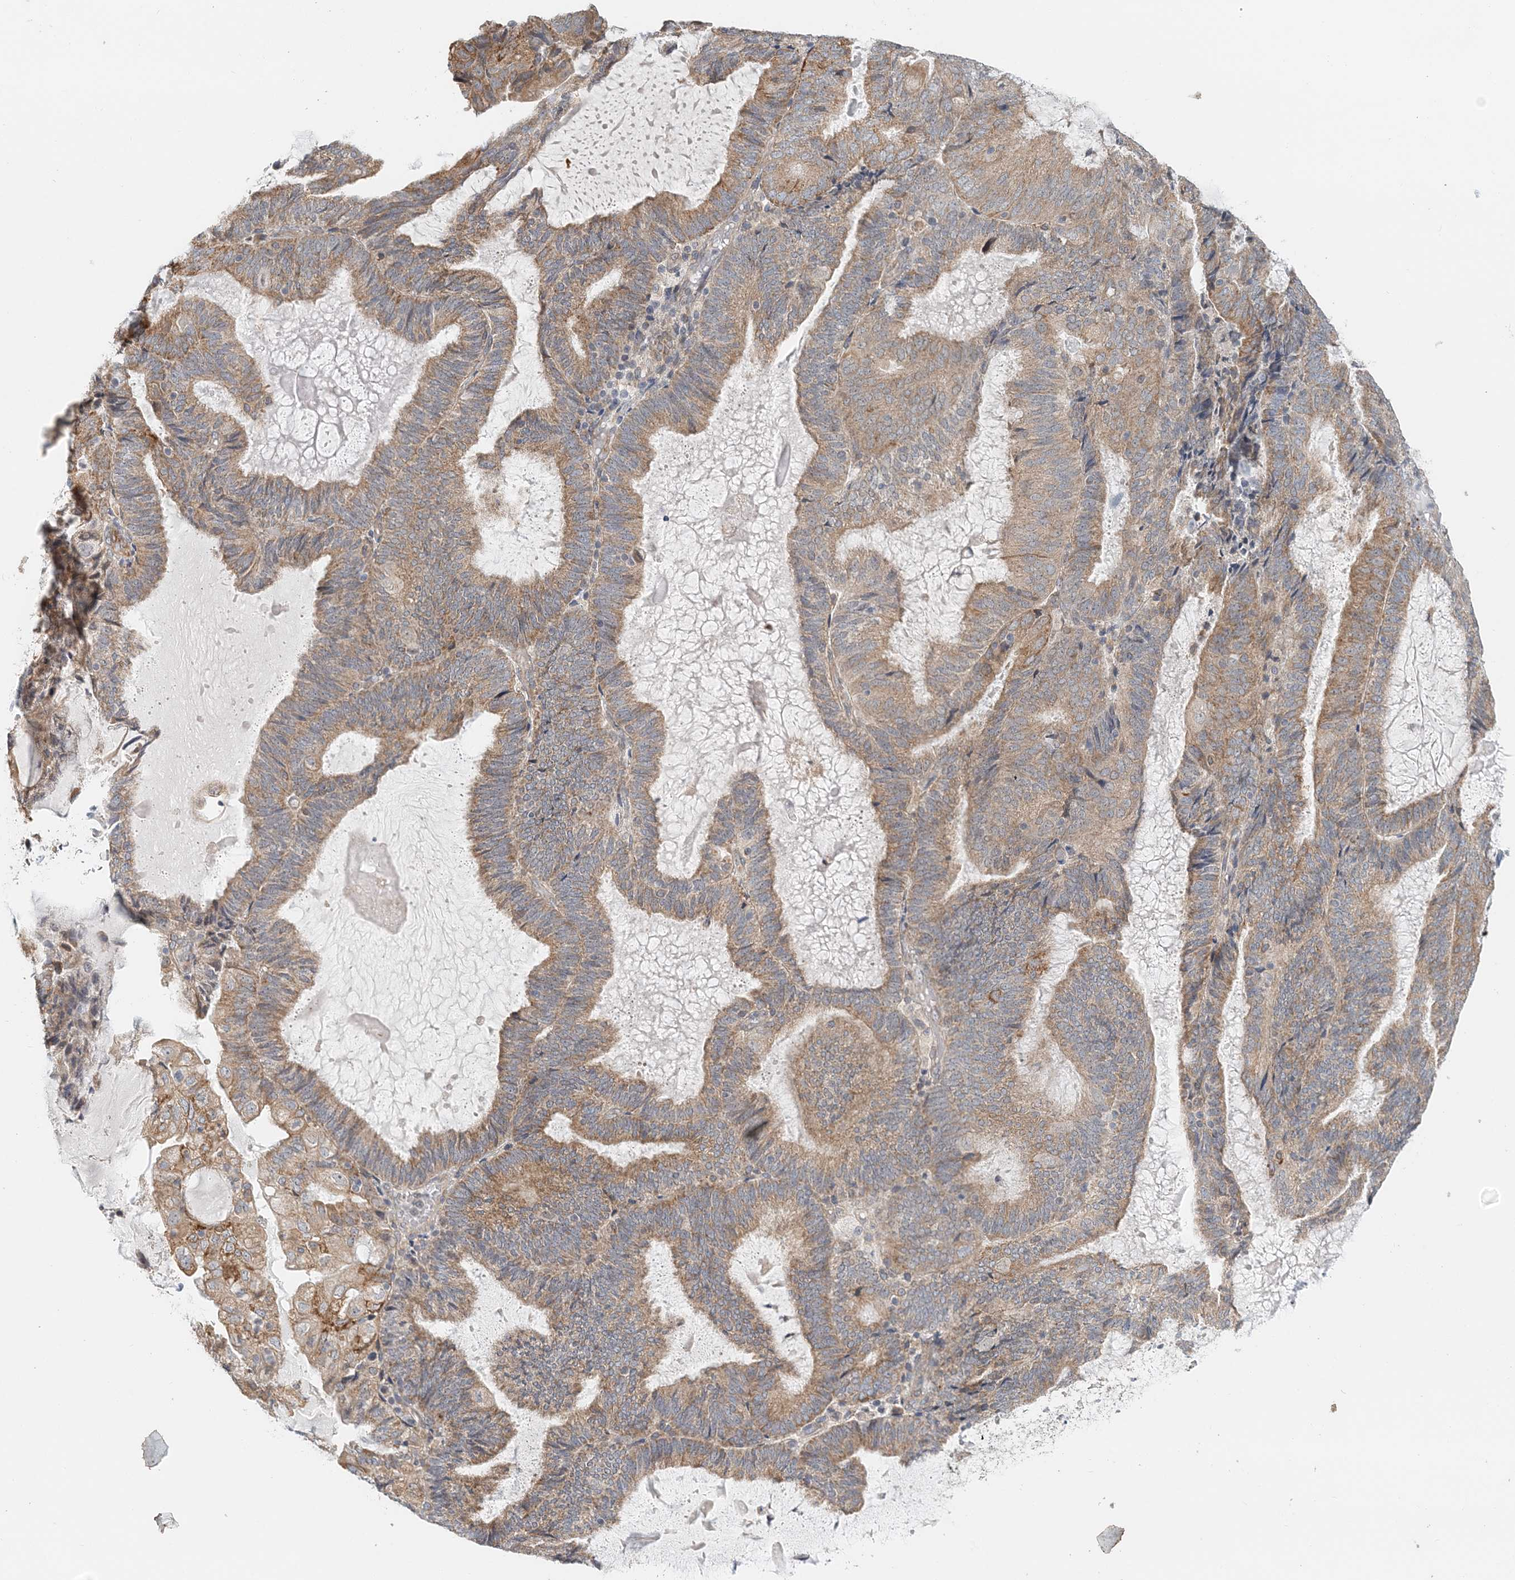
{"staining": {"intensity": "moderate", "quantity": ">75%", "location": "cytoplasmic/membranous"}, "tissue": "endometrial cancer", "cell_type": "Tumor cells", "image_type": "cancer", "snomed": [{"axis": "morphology", "description": "Adenocarcinoma, NOS"}, {"axis": "topography", "description": "Endometrium"}], "caption": "A high-resolution histopathology image shows immunohistochemistry staining of endometrial cancer (adenocarcinoma), which shows moderate cytoplasmic/membranous positivity in approximately >75% of tumor cells.", "gene": "PCYOX1L", "patient": {"sex": "female", "age": 81}}